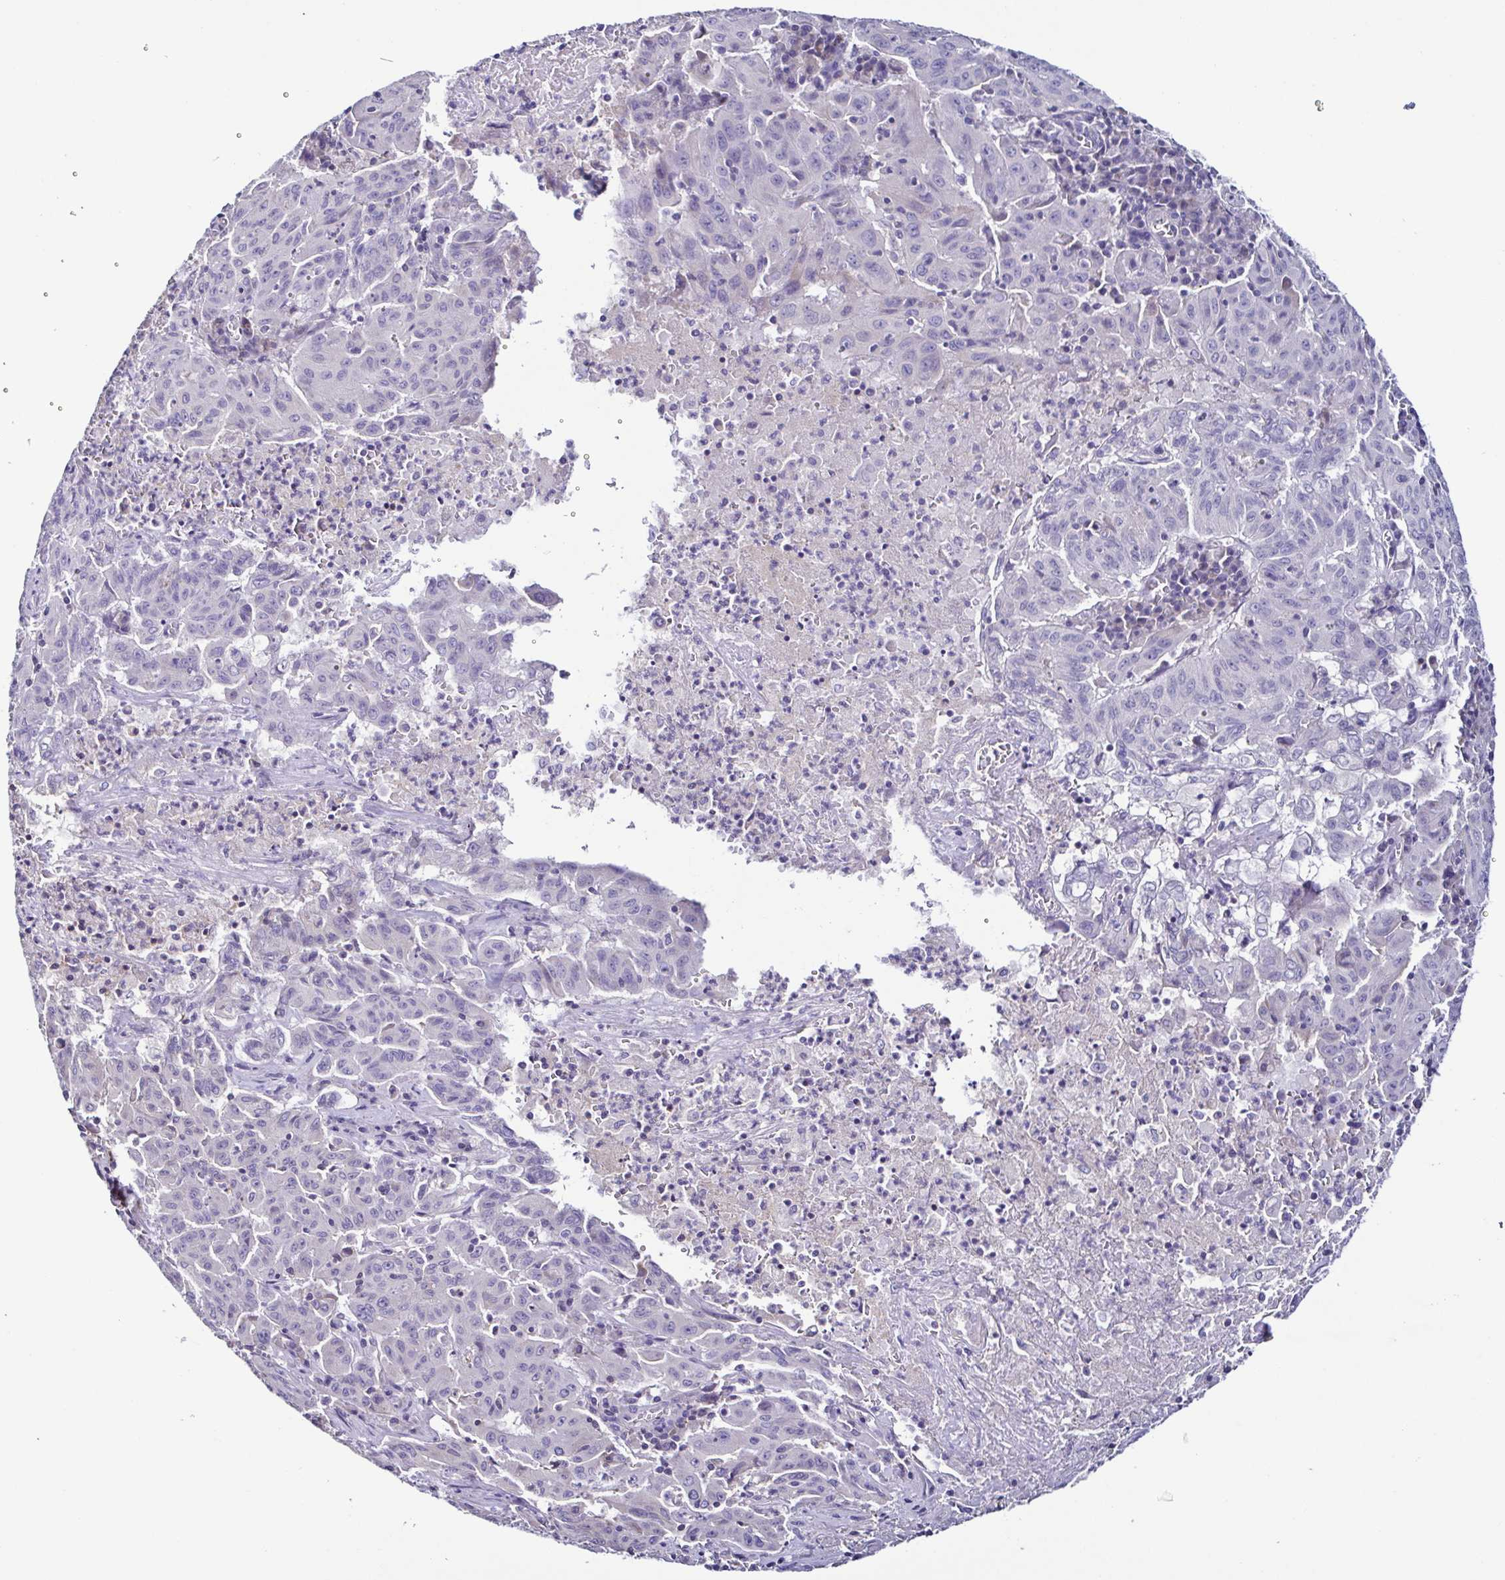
{"staining": {"intensity": "negative", "quantity": "none", "location": "none"}, "tissue": "pancreatic cancer", "cell_type": "Tumor cells", "image_type": "cancer", "snomed": [{"axis": "morphology", "description": "Adenocarcinoma, NOS"}, {"axis": "topography", "description": "Pancreas"}], "caption": "Immunohistochemistry (IHC) of pancreatic cancer (adenocarcinoma) displays no staining in tumor cells.", "gene": "TNNT2", "patient": {"sex": "male", "age": 63}}